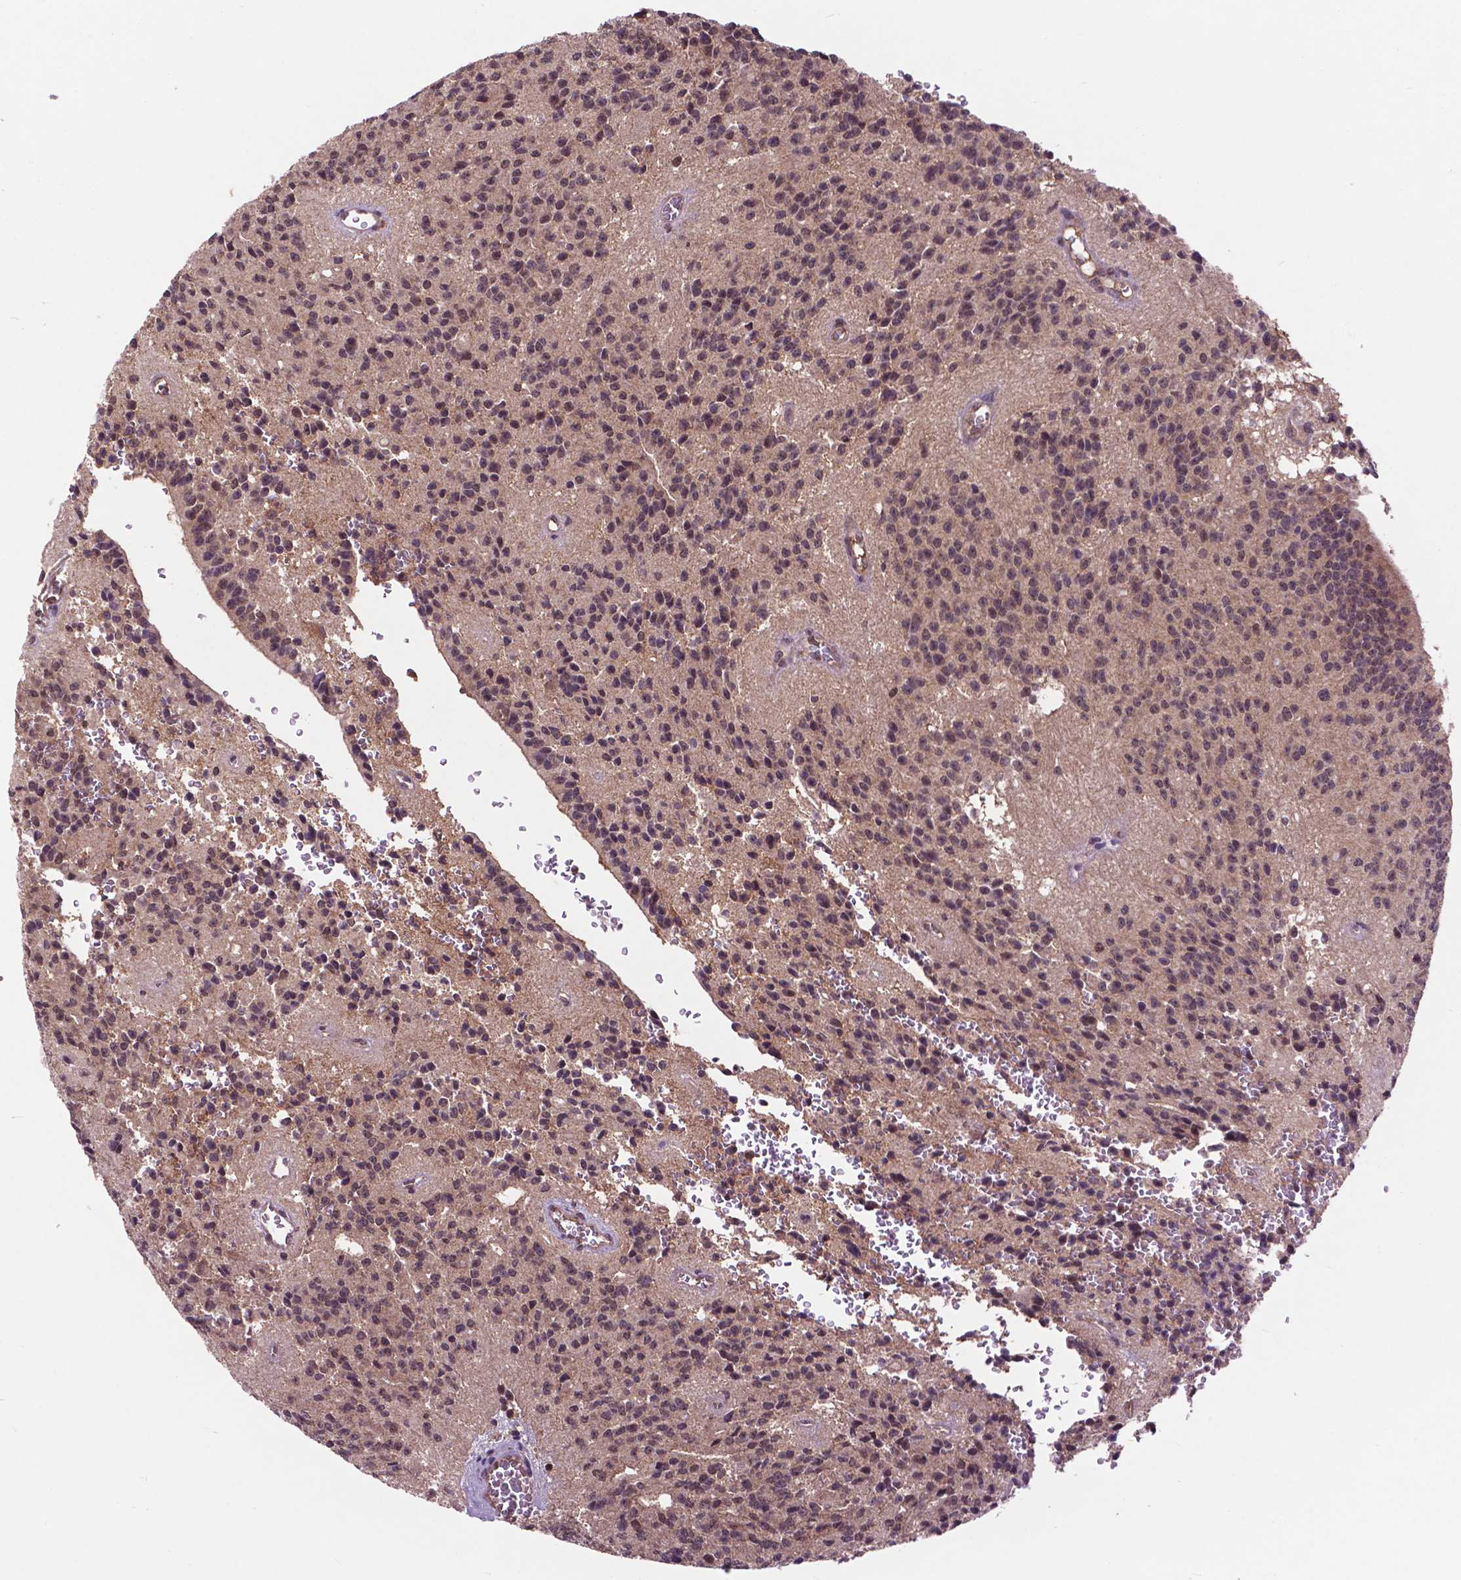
{"staining": {"intensity": "weak", "quantity": "<25%", "location": "nuclear"}, "tissue": "glioma", "cell_type": "Tumor cells", "image_type": "cancer", "snomed": [{"axis": "morphology", "description": "Glioma, malignant, Low grade"}, {"axis": "topography", "description": "Brain"}], "caption": "High magnification brightfield microscopy of malignant glioma (low-grade) stained with DAB (brown) and counterstained with hematoxylin (blue): tumor cells show no significant staining.", "gene": "OTUB1", "patient": {"sex": "male", "age": 31}}